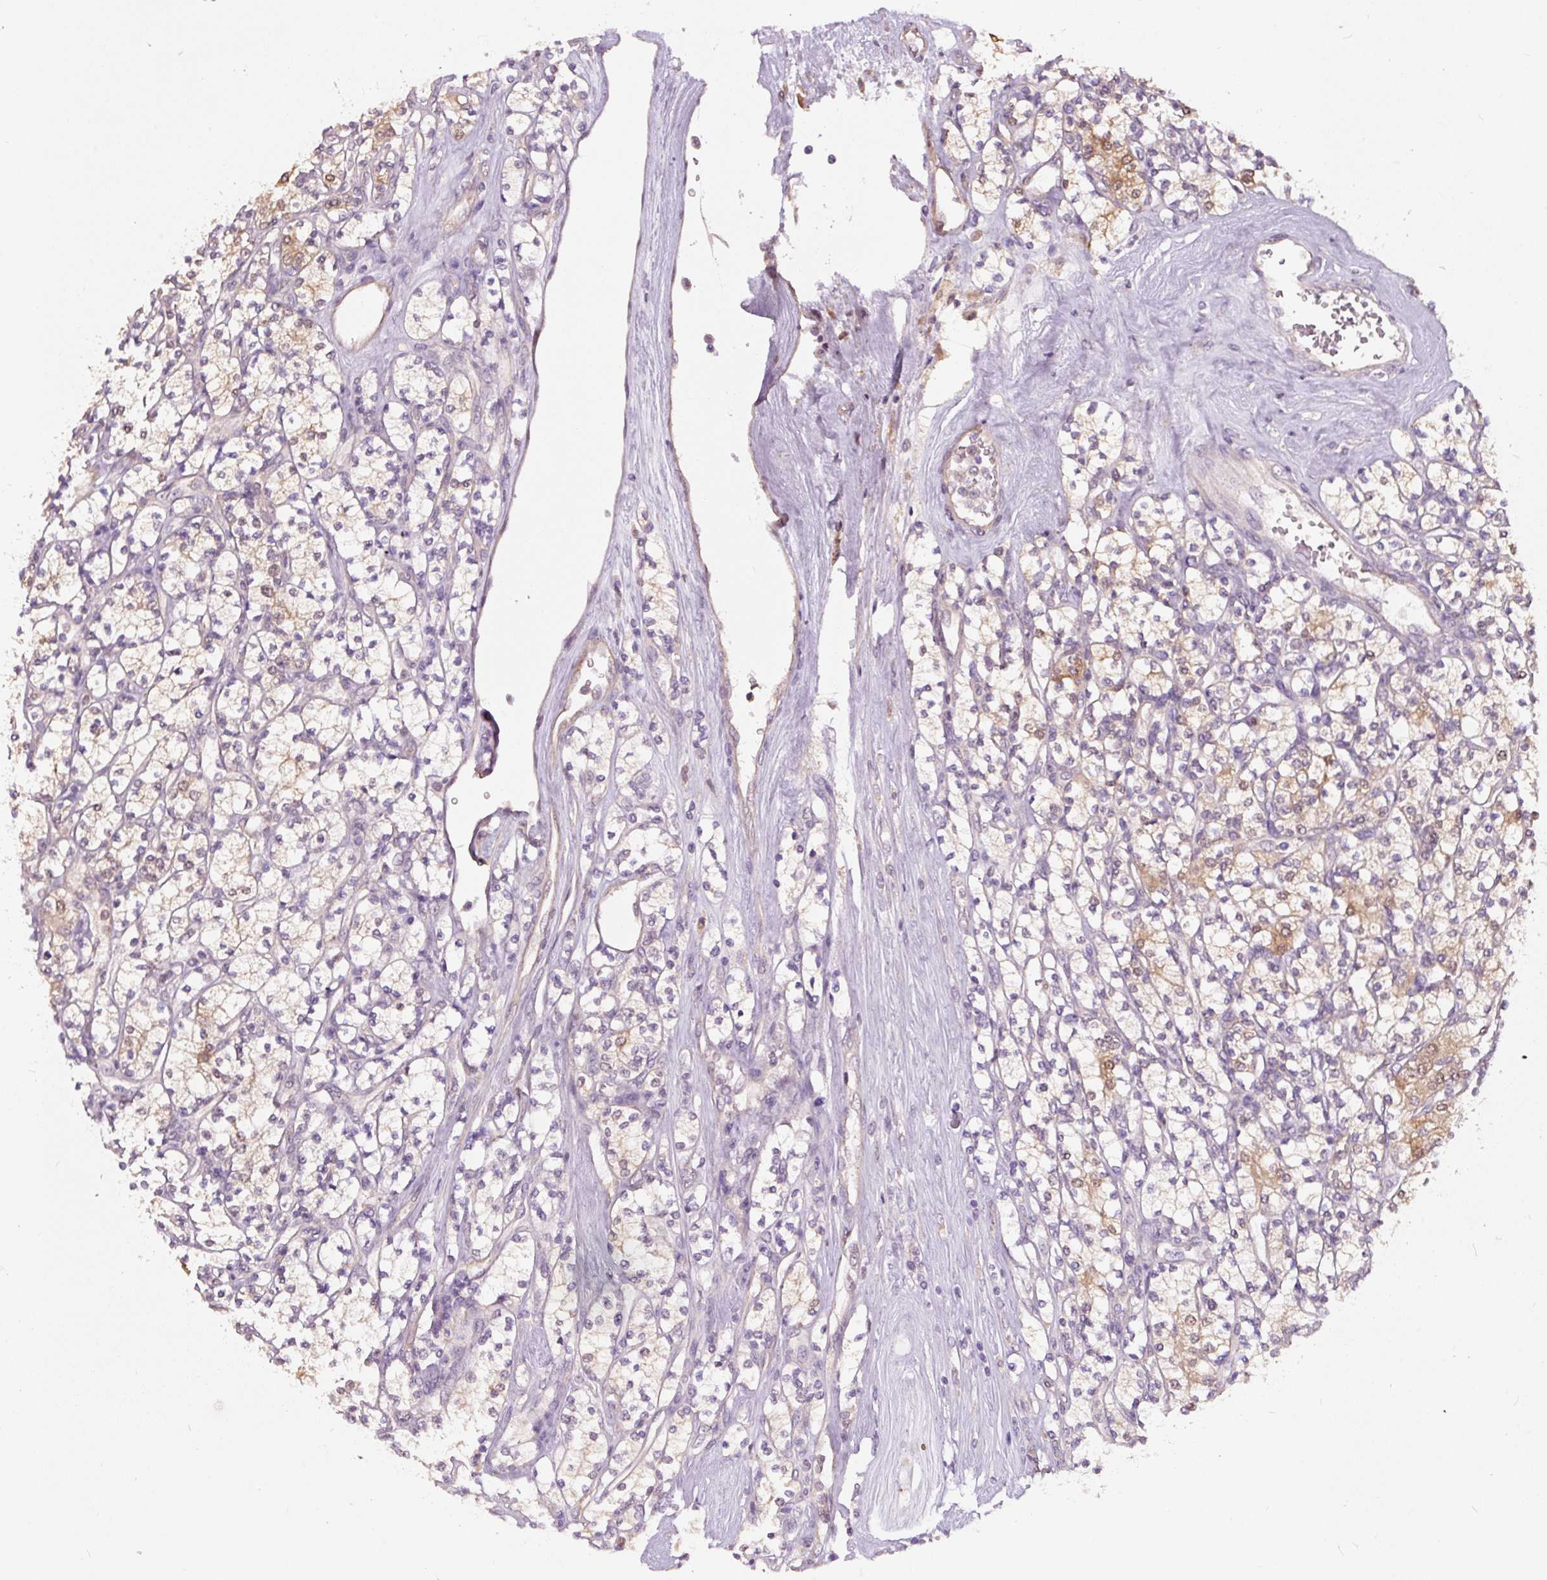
{"staining": {"intensity": "moderate", "quantity": "<25%", "location": "cytoplasmic/membranous"}, "tissue": "renal cancer", "cell_type": "Tumor cells", "image_type": "cancer", "snomed": [{"axis": "morphology", "description": "Adenocarcinoma, NOS"}, {"axis": "topography", "description": "Kidney"}], "caption": "The image displays a brown stain indicating the presence of a protein in the cytoplasmic/membranous of tumor cells in renal cancer (adenocarcinoma).", "gene": "ASRGL1", "patient": {"sex": "male", "age": 77}}